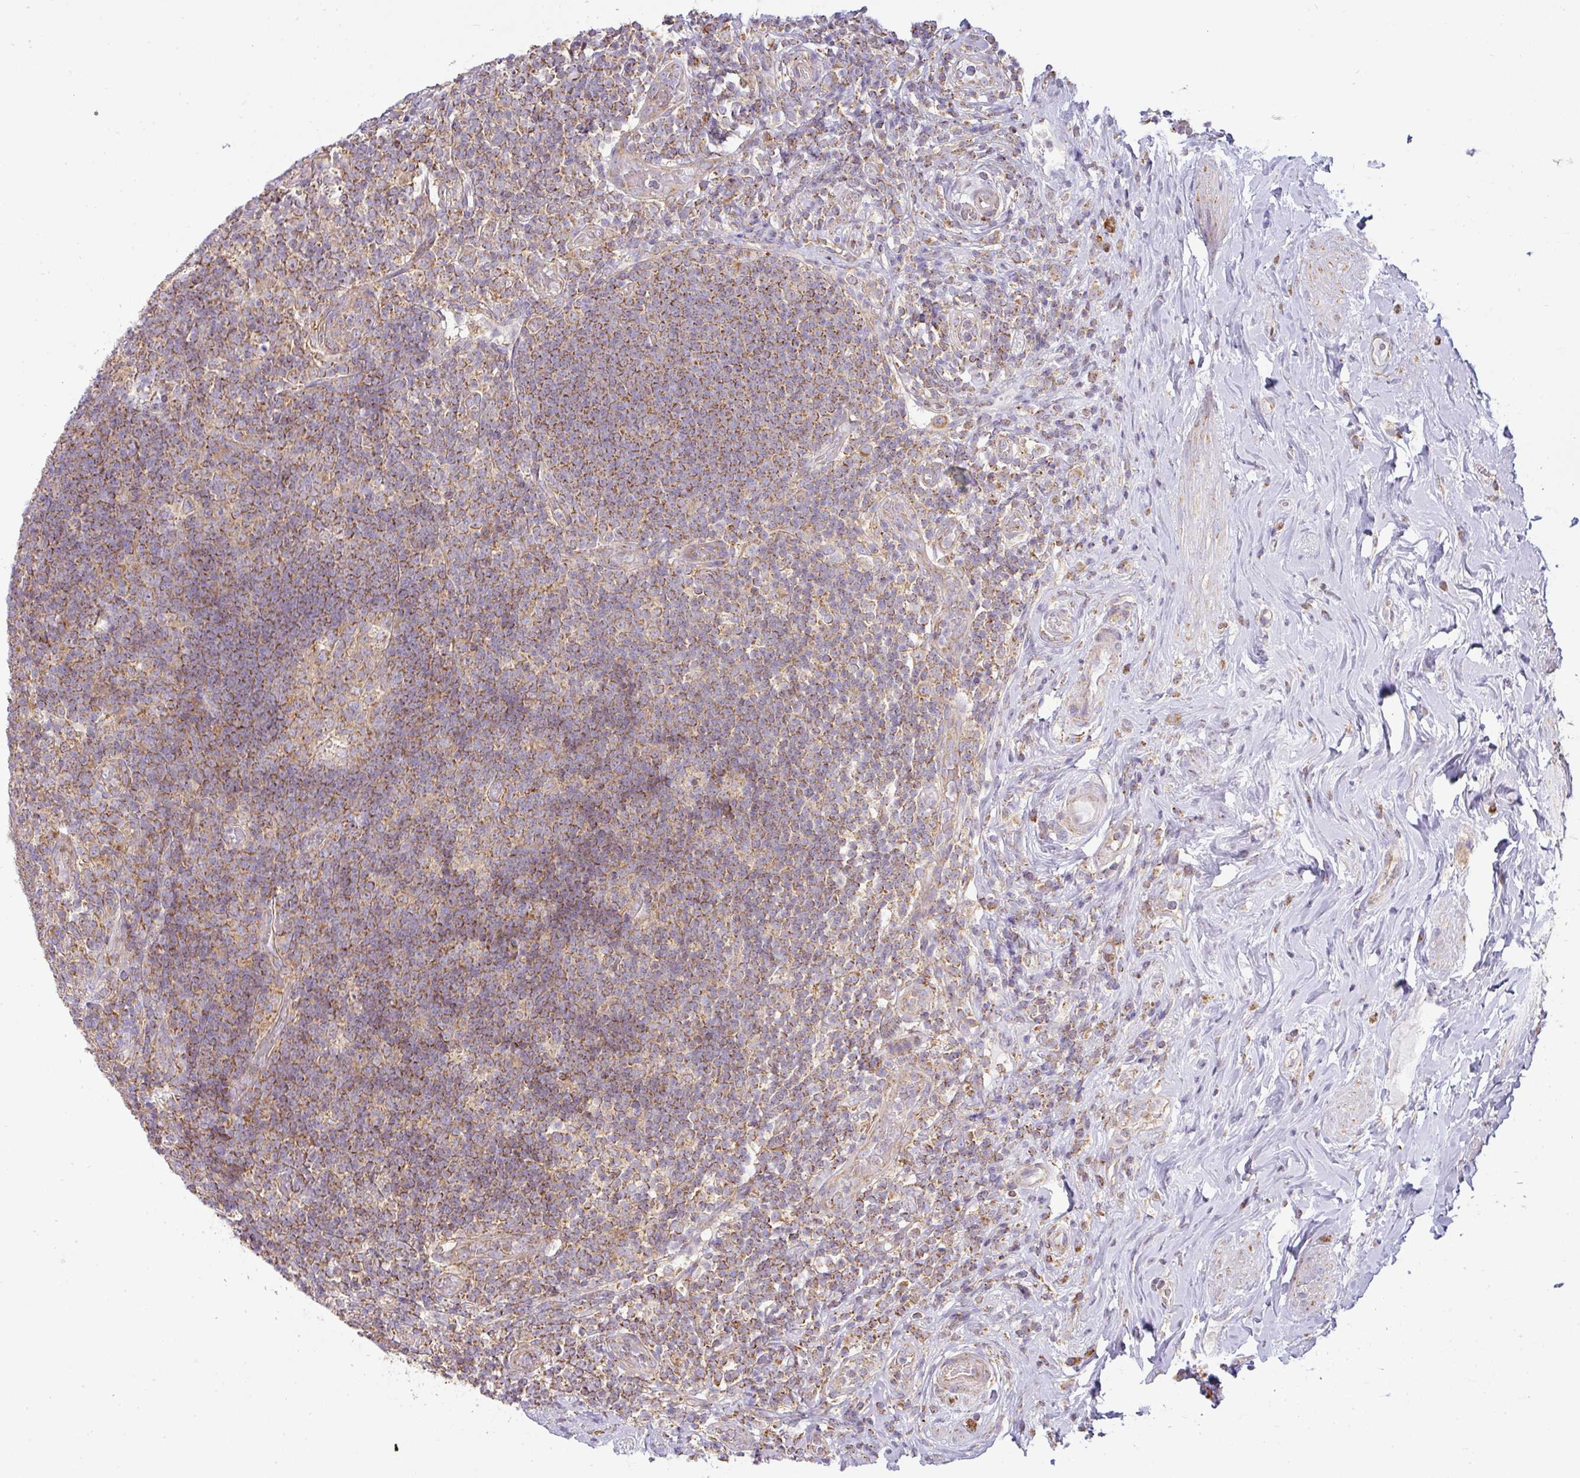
{"staining": {"intensity": "moderate", "quantity": ">75%", "location": "cytoplasmic/membranous"}, "tissue": "appendix", "cell_type": "Glandular cells", "image_type": "normal", "snomed": [{"axis": "morphology", "description": "Normal tissue, NOS"}, {"axis": "topography", "description": "Appendix"}], "caption": "Moderate cytoplasmic/membranous protein staining is present in about >75% of glandular cells in appendix. The protein is shown in brown color, while the nuclei are stained blue.", "gene": "ZNF211", "patient": {"sex": "female", "age": 43}}